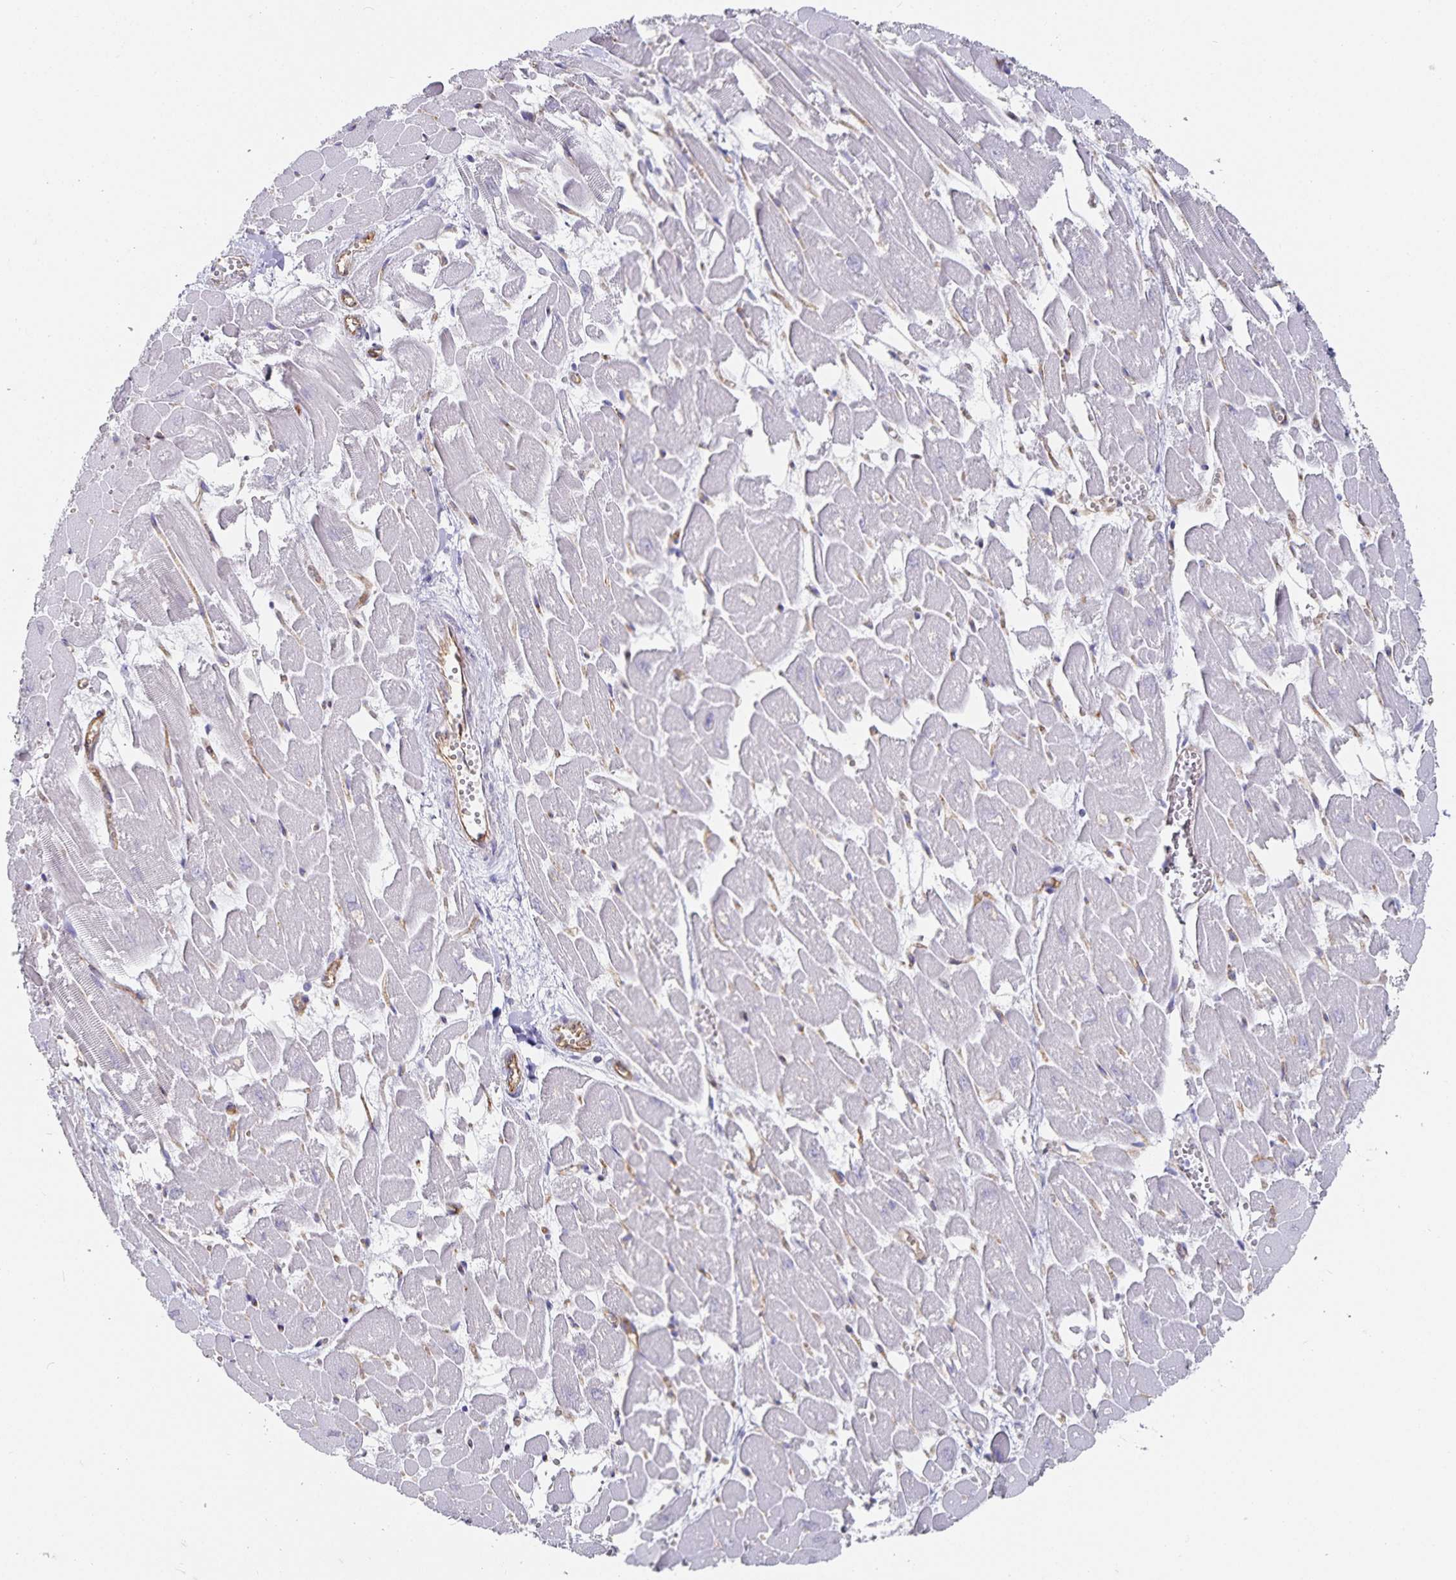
{"staining": {"intensity": "negative", "quantity": "none", "location": "none"}, "tissue": "heart muscle", "cell_type": "Cardiomyocytes", "image_type": "normal", "snomed": [{"axis": "morphology", "description": "Normal tissue, NOS"}, {"axis": "topography", "description": "Heart"}], "caption": "This is a micrograph of immunohistochemistry staining of benign heart muscle, which shows no staining in cardiomyocytes. Nuclei are stained in blue.", "gene": "PODXL", "patient": {"sex": "female", "age": 52}}